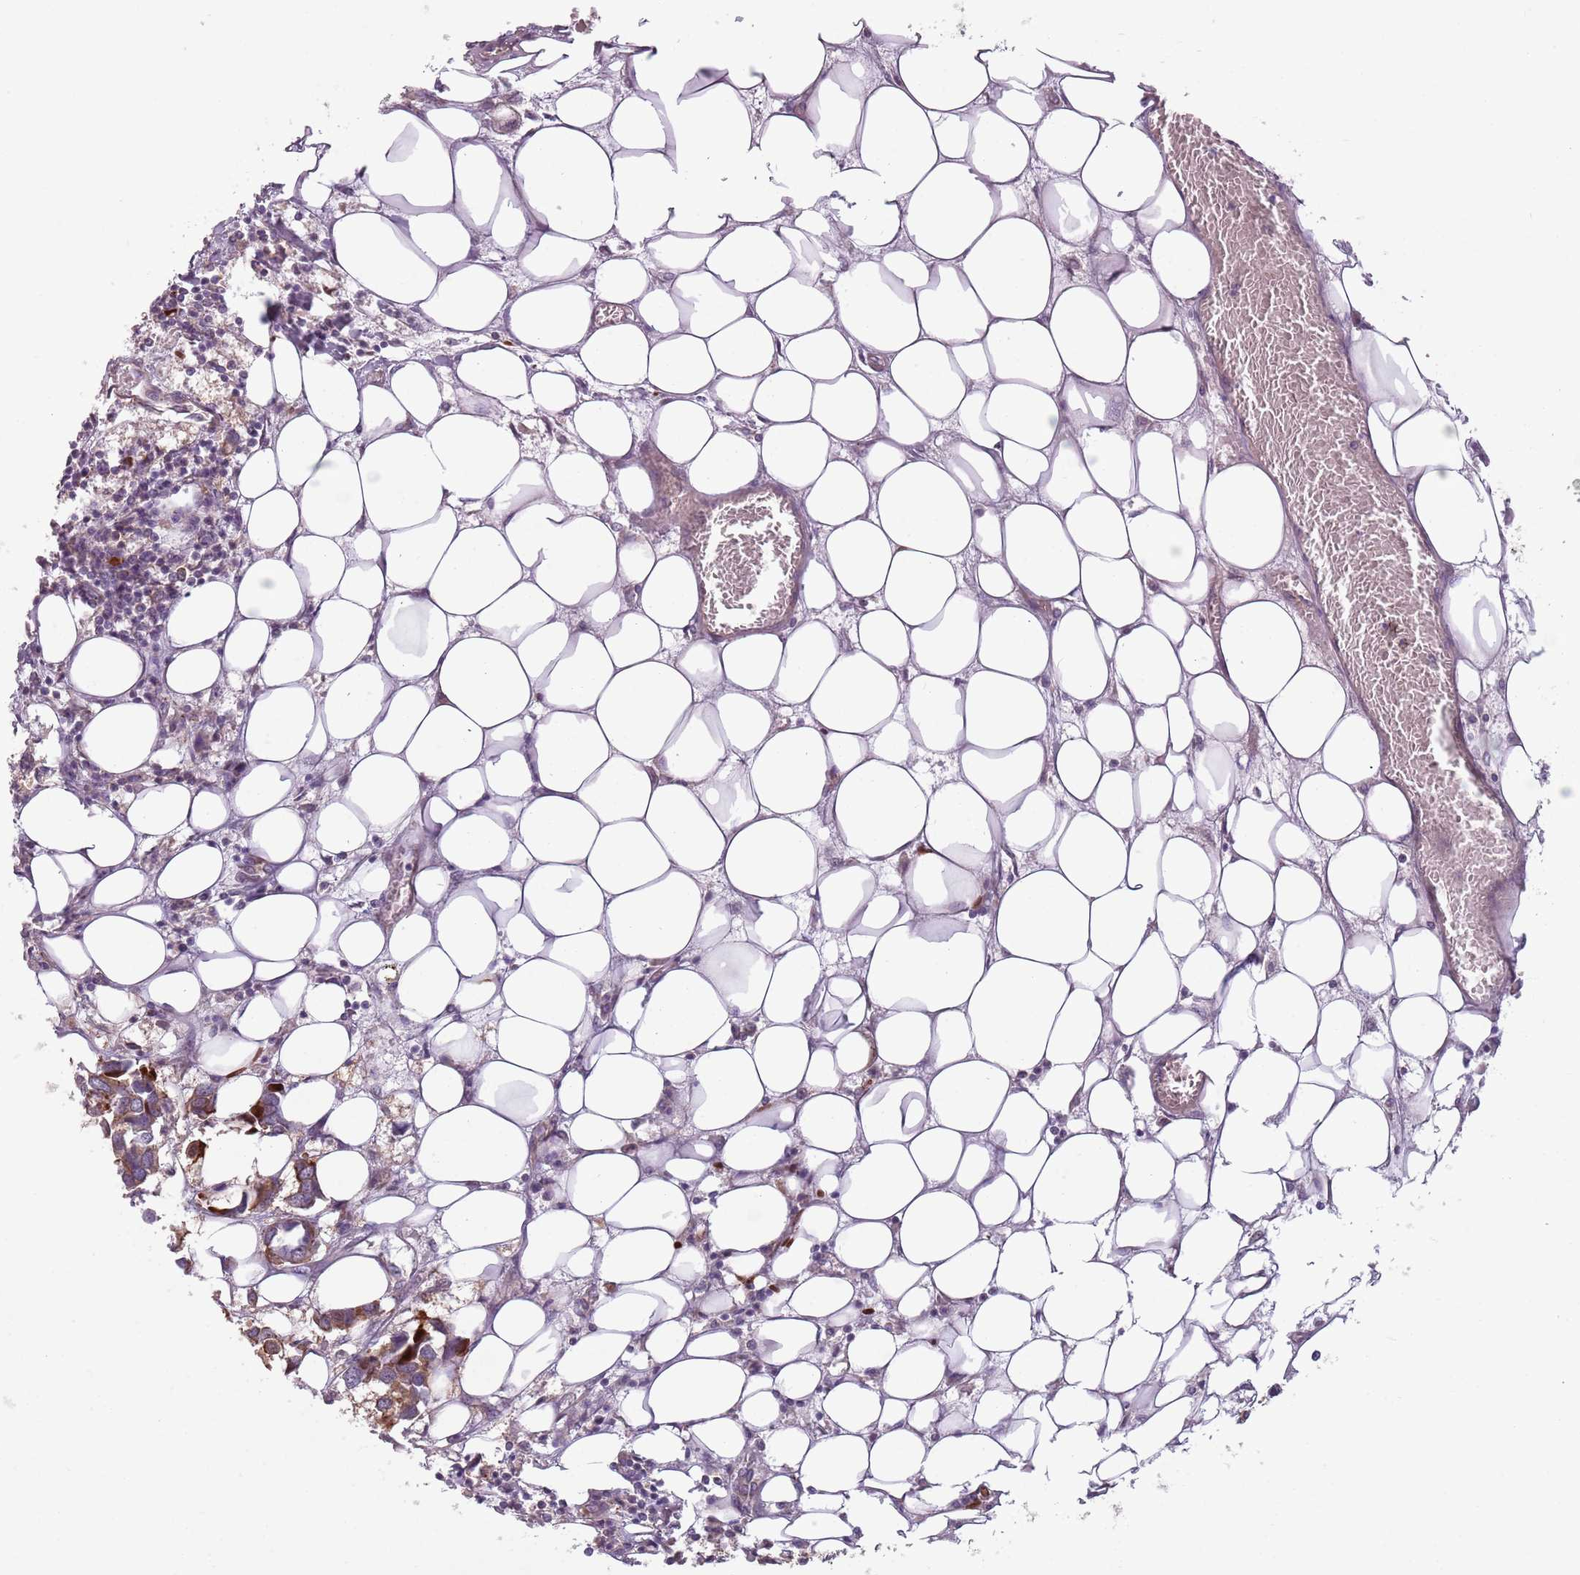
{"staining": {"intensity": "moderate", "quantity": "25%-75%", "location": "cytoplasmic/membranous"}, "tissue": "breast cancer", "cell_type": "Tumor cells", "image_type": "cancer", "snomed": [{"axis": "morphology", "description": "Duct carcinoma"}, {"axis": "topography", "description": "Breast"}], "caption": "Human breast cancer stained for a protein (brown) exhibits moderate cytoplasmic/membranous positive staining in about 25%-75% of tumor cells.", "gene": "TLCD2", "patient": {"sex": "female", "age": 83}}